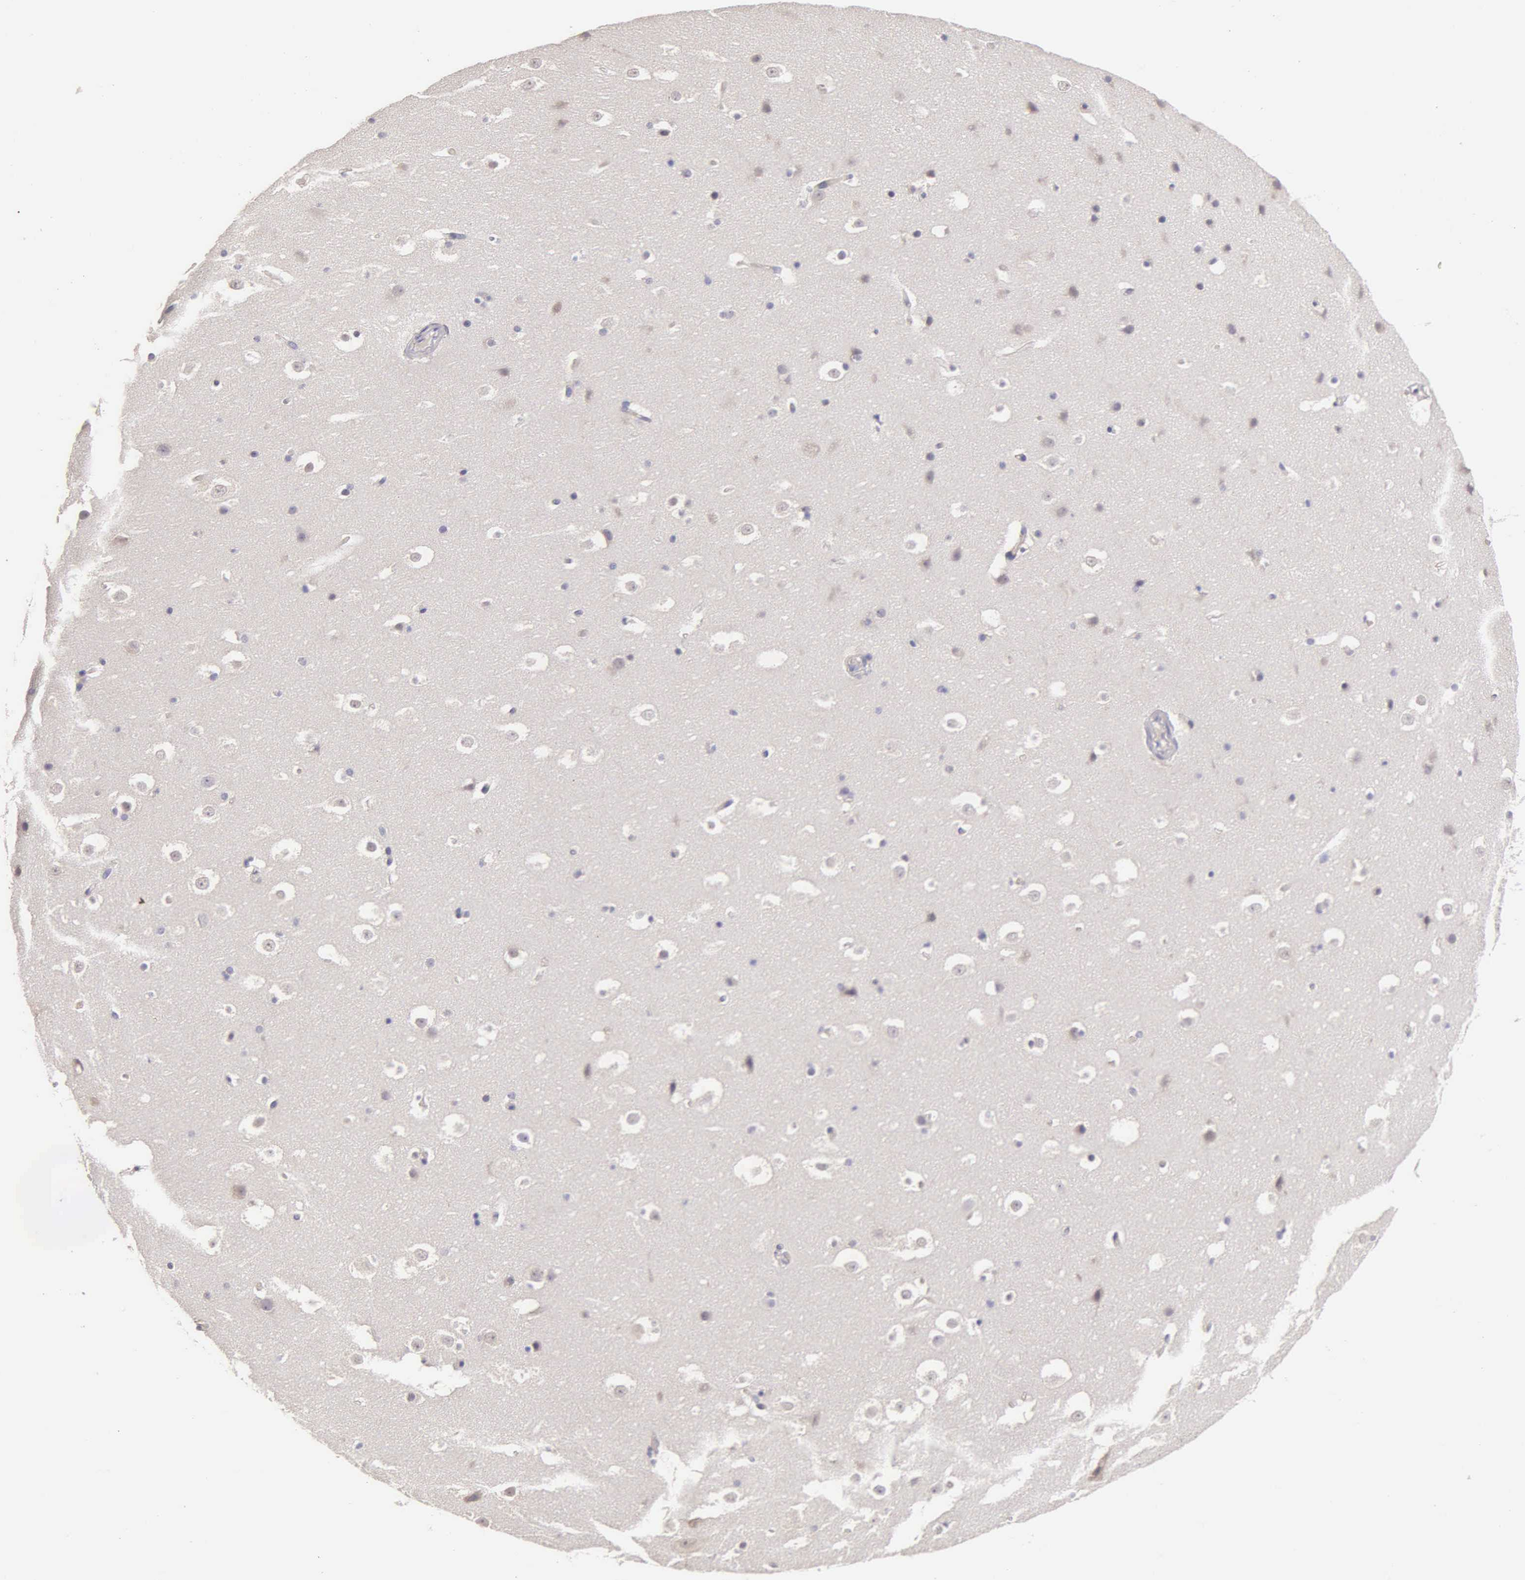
{"staining": {"intensity": "negative", "quantity": "none", "location": "none"}, "tissue": "hippocampus", "cell_type": "Glial cells", "image_type": "normal", "snomed": [{"axis": "morphology", "description": "Normal tissue, NOS"}, {"axis": "topography", "description": "Hippocampus"}], "caption": "IHC histopathology image of unremarkable hippocampus: human hippocampus stained with DAB demonstrates no significant protein staining in glial cells. (Immunohistochemistry (ihc), brightfield microscopy, high magnification).", "gene": "ESR1", "patient": {"sex": "male", "age": 45}}